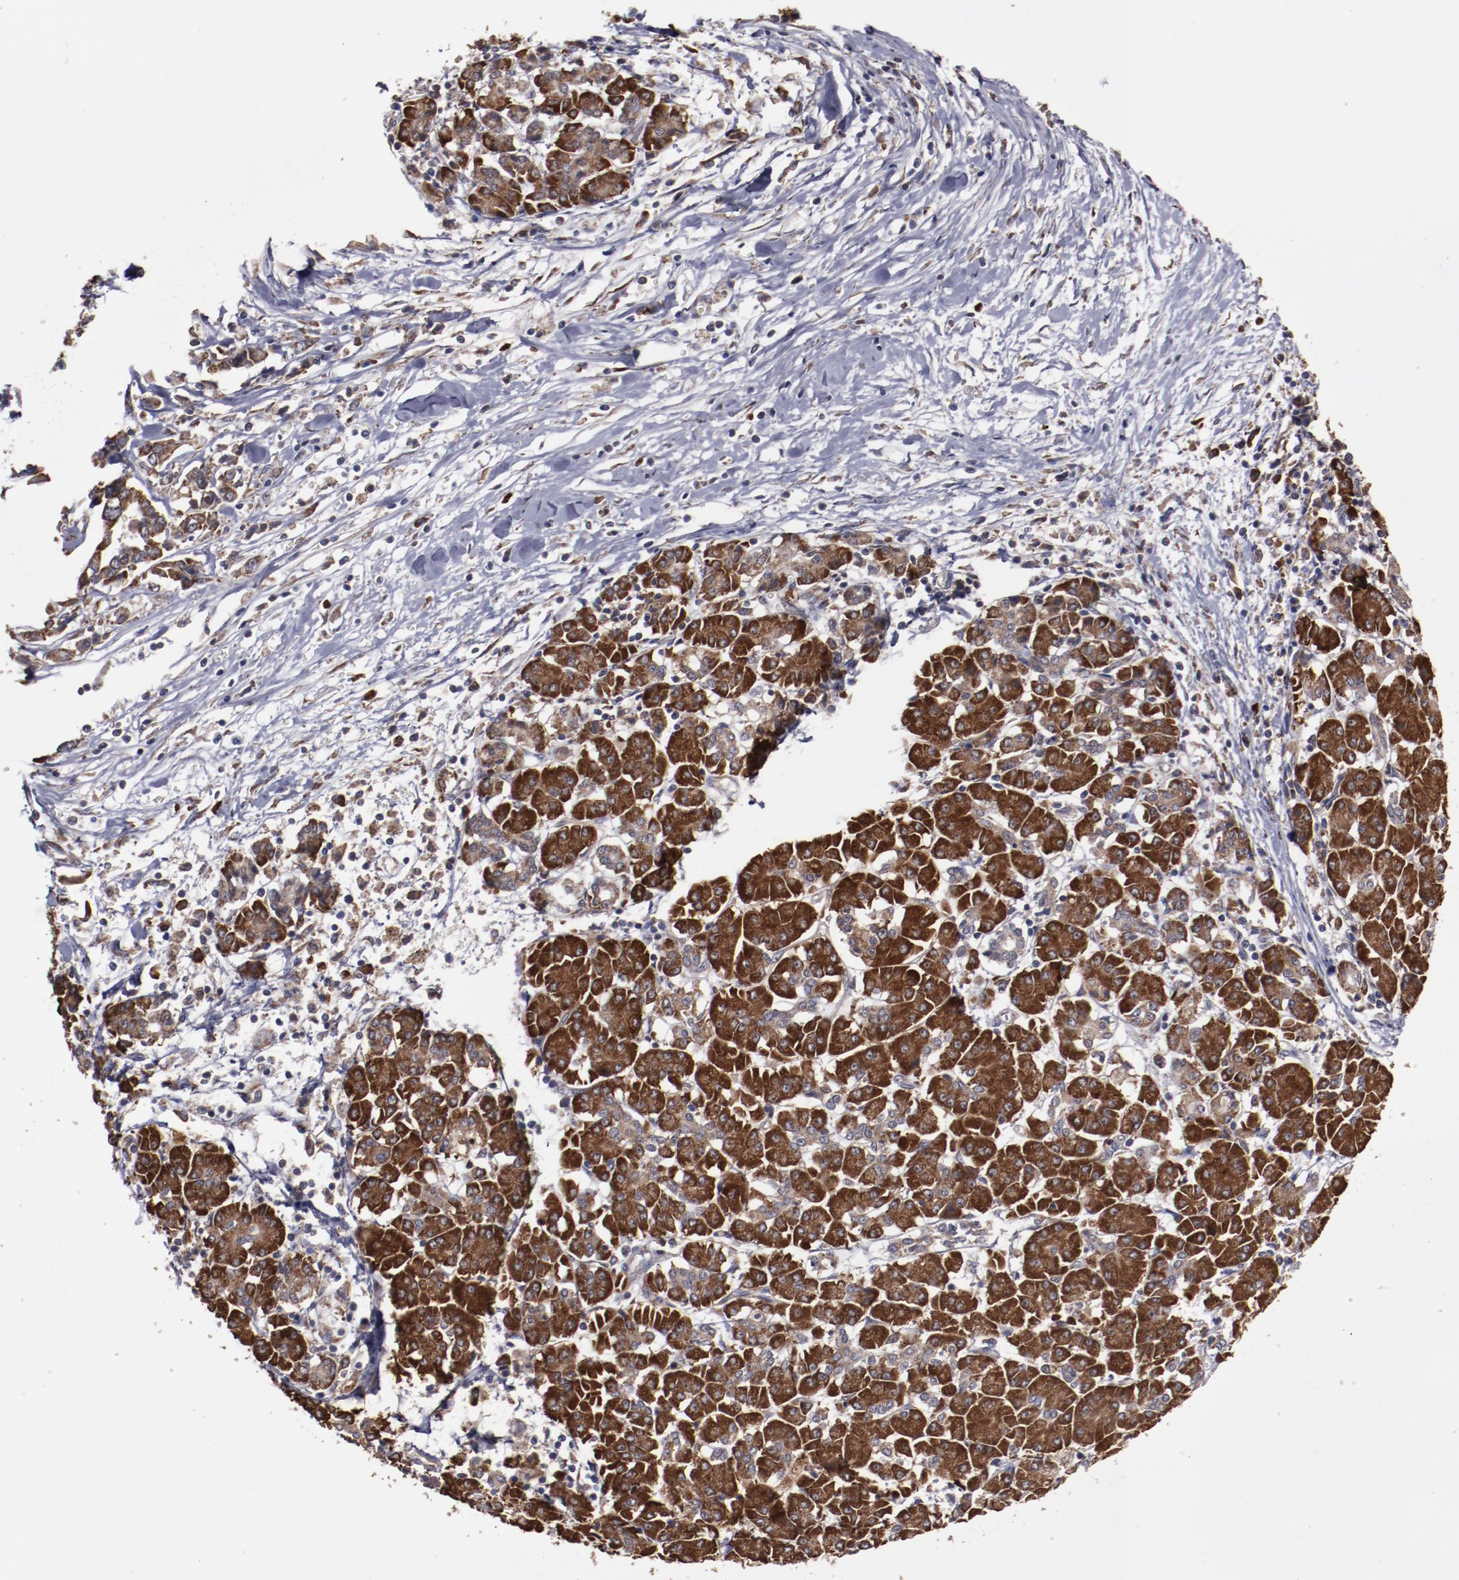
{"staining": {"intensity": "strong", "quantity": ">75%", "location": "cytoplasmic/membranous"}, "tissue": "pancreatic cancer", "cell_type": "Tumor cells", "image_type": "cancer", "snomed": [{"axis": "morphology", "description": "Adenocarcinoma, NOS"}, {"axis": "topography", "description": "Pancreas"}], "caption": "Protein staining of pancreatic cancer tissue shows strong cytoplasmic/membranous expression in approximately >75% of tumor cells.", "gene": "RPS4Y1", "patient": {"sex": "female", "age": 57}}